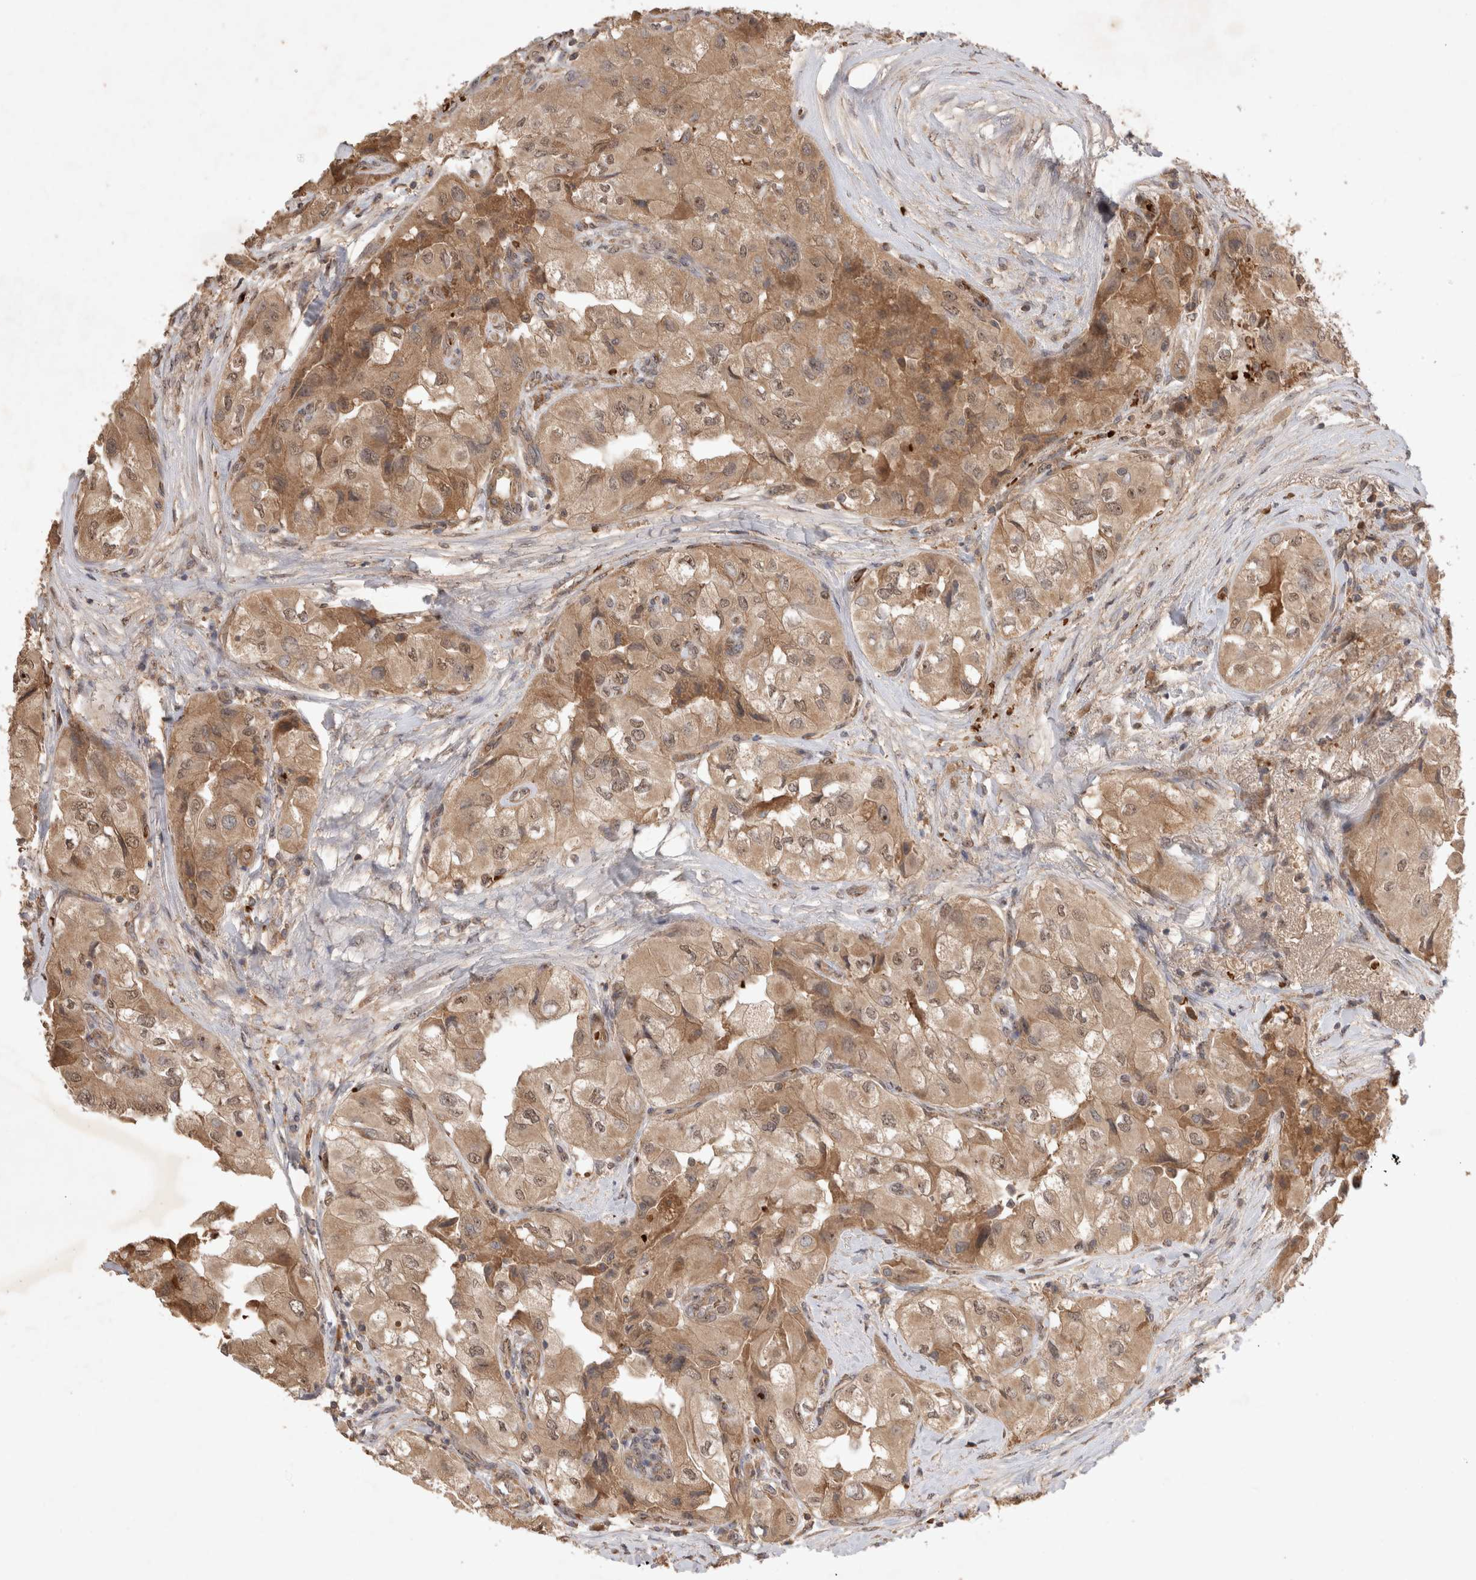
{"staining": {"intensity": "moderate", "quantity": ">75%", "location": "cytoplasmic/membranous,nuclear"}, "tissue": "thyroid cancer", "cell_type": "Tumor cells", "image_type": "cancer", "snomed": [{"axis": "morphology", "description": "Papillary adenocarcinoma, NOS"}, {"axis": "topography", "description": "Thyroid gland"}], "caption": "The histopathology image reveals a brown stain indicating the presence of a protein in the cytoplasmic/membranous and nuclear of tumor cells in thyroid cancer. The staining was performed using DAB (3,3'-diaminobenzidine), with brown indicating positive protein expression. Nuclei are stained blue with hematoxylin.", "gene": "FAM221A", "patient": {"sex": "female", "age": 59}}